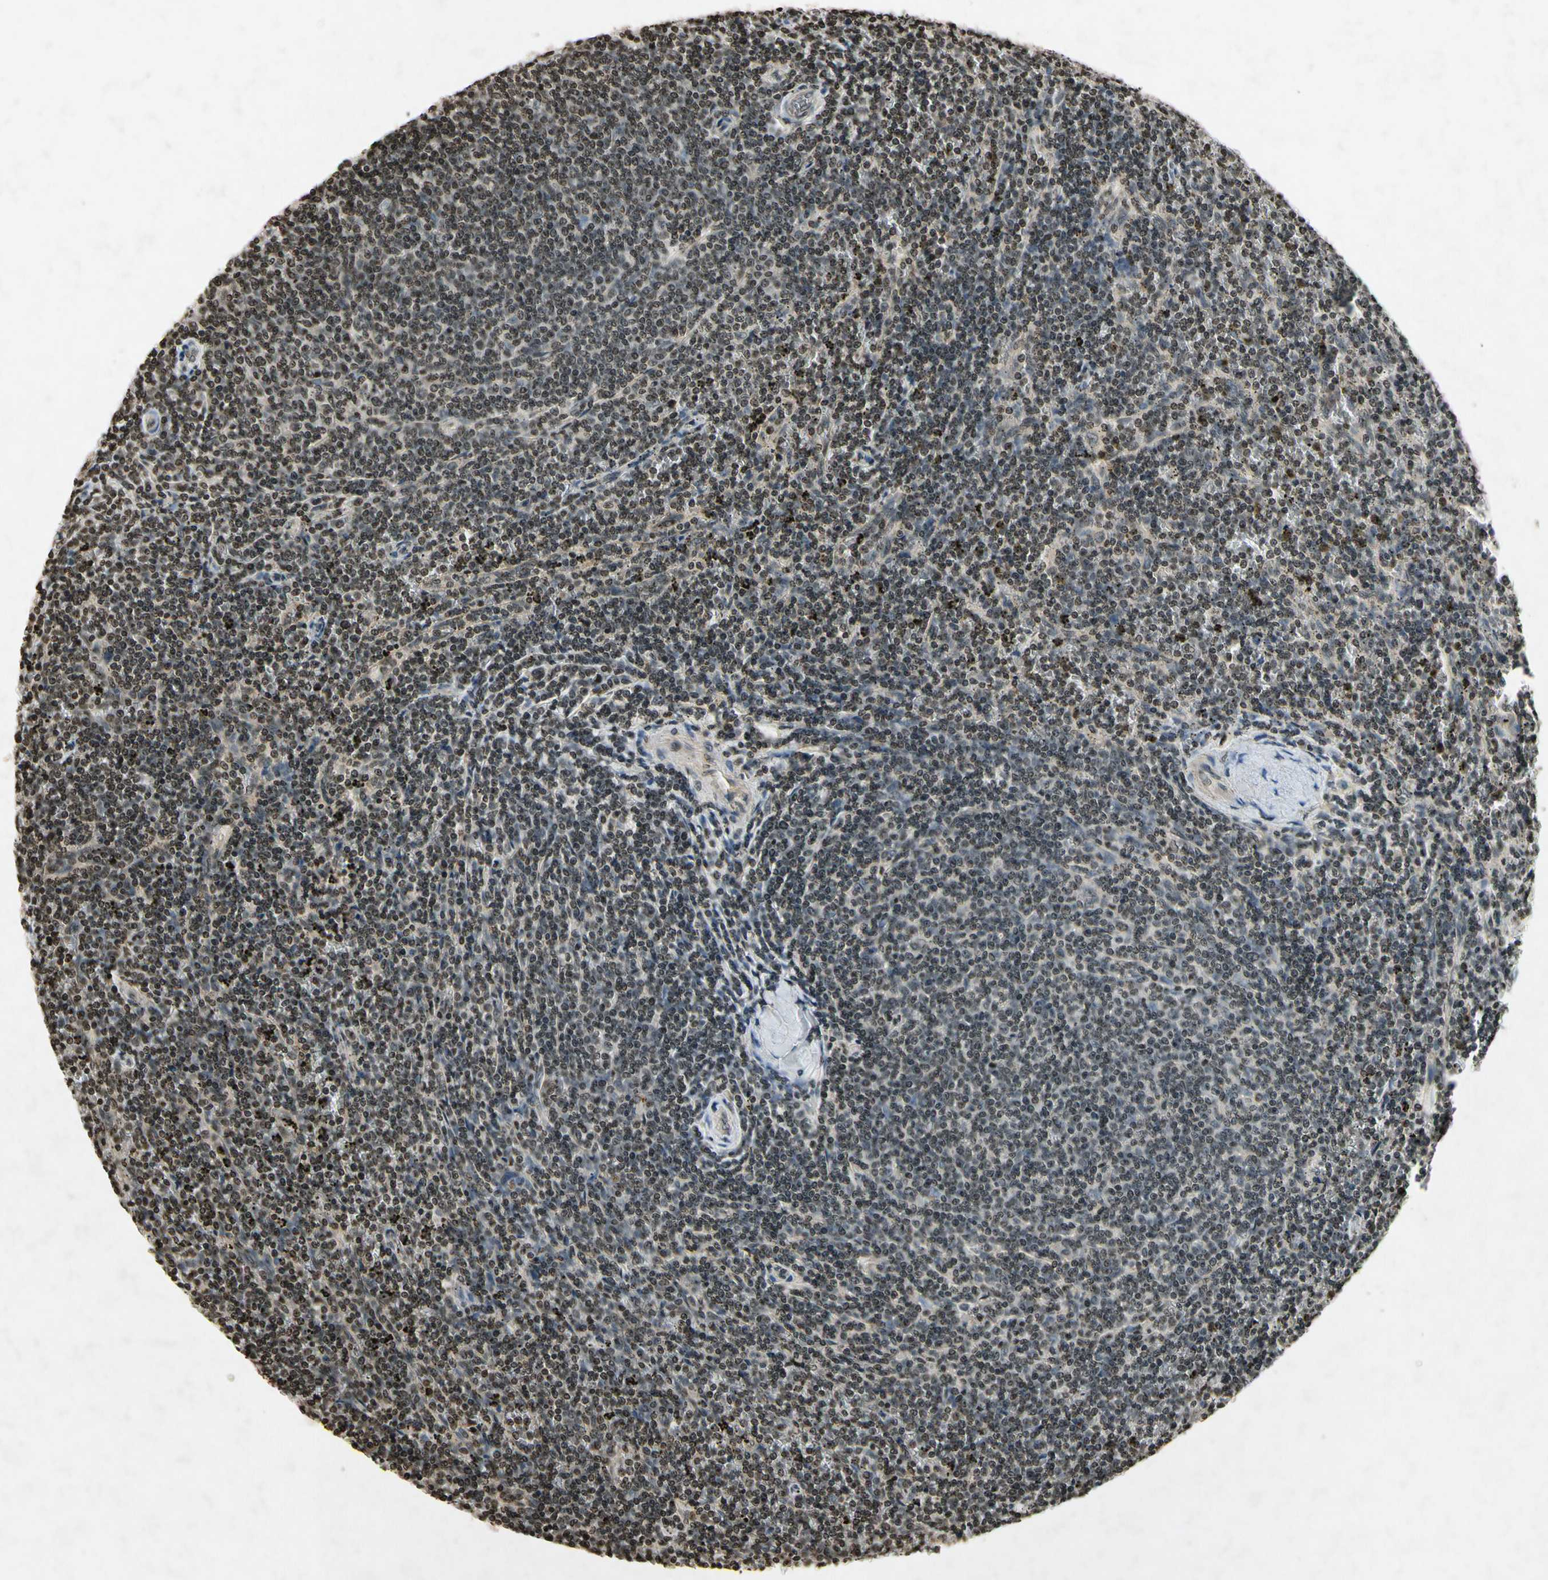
{"staining": {"intensity": "moderate", "quantity": ">75%", "location": "nuclear"}, "tissue": "lymphoma", "cell_type": "Tumor cells", "image_type": "cancer", "snomed": [{"axis": "morphology", "description": "Malignant lymphoma, non-Hodgkin's type, Low grade"}, {"axis": "topography", "description": "Spleen"}], "caption": "High-magnification brightfield microscopy of low-grade malignant lymphoma, non-Hodgkin's type stained with DAB (brown) and counterstained with hematoxylin (blue). tumor cells exhibit moderate nuclear expression is identified in about>75% of cells.", "gene": "HOXB3", "patient": {"sex": "female", "age": 50}}